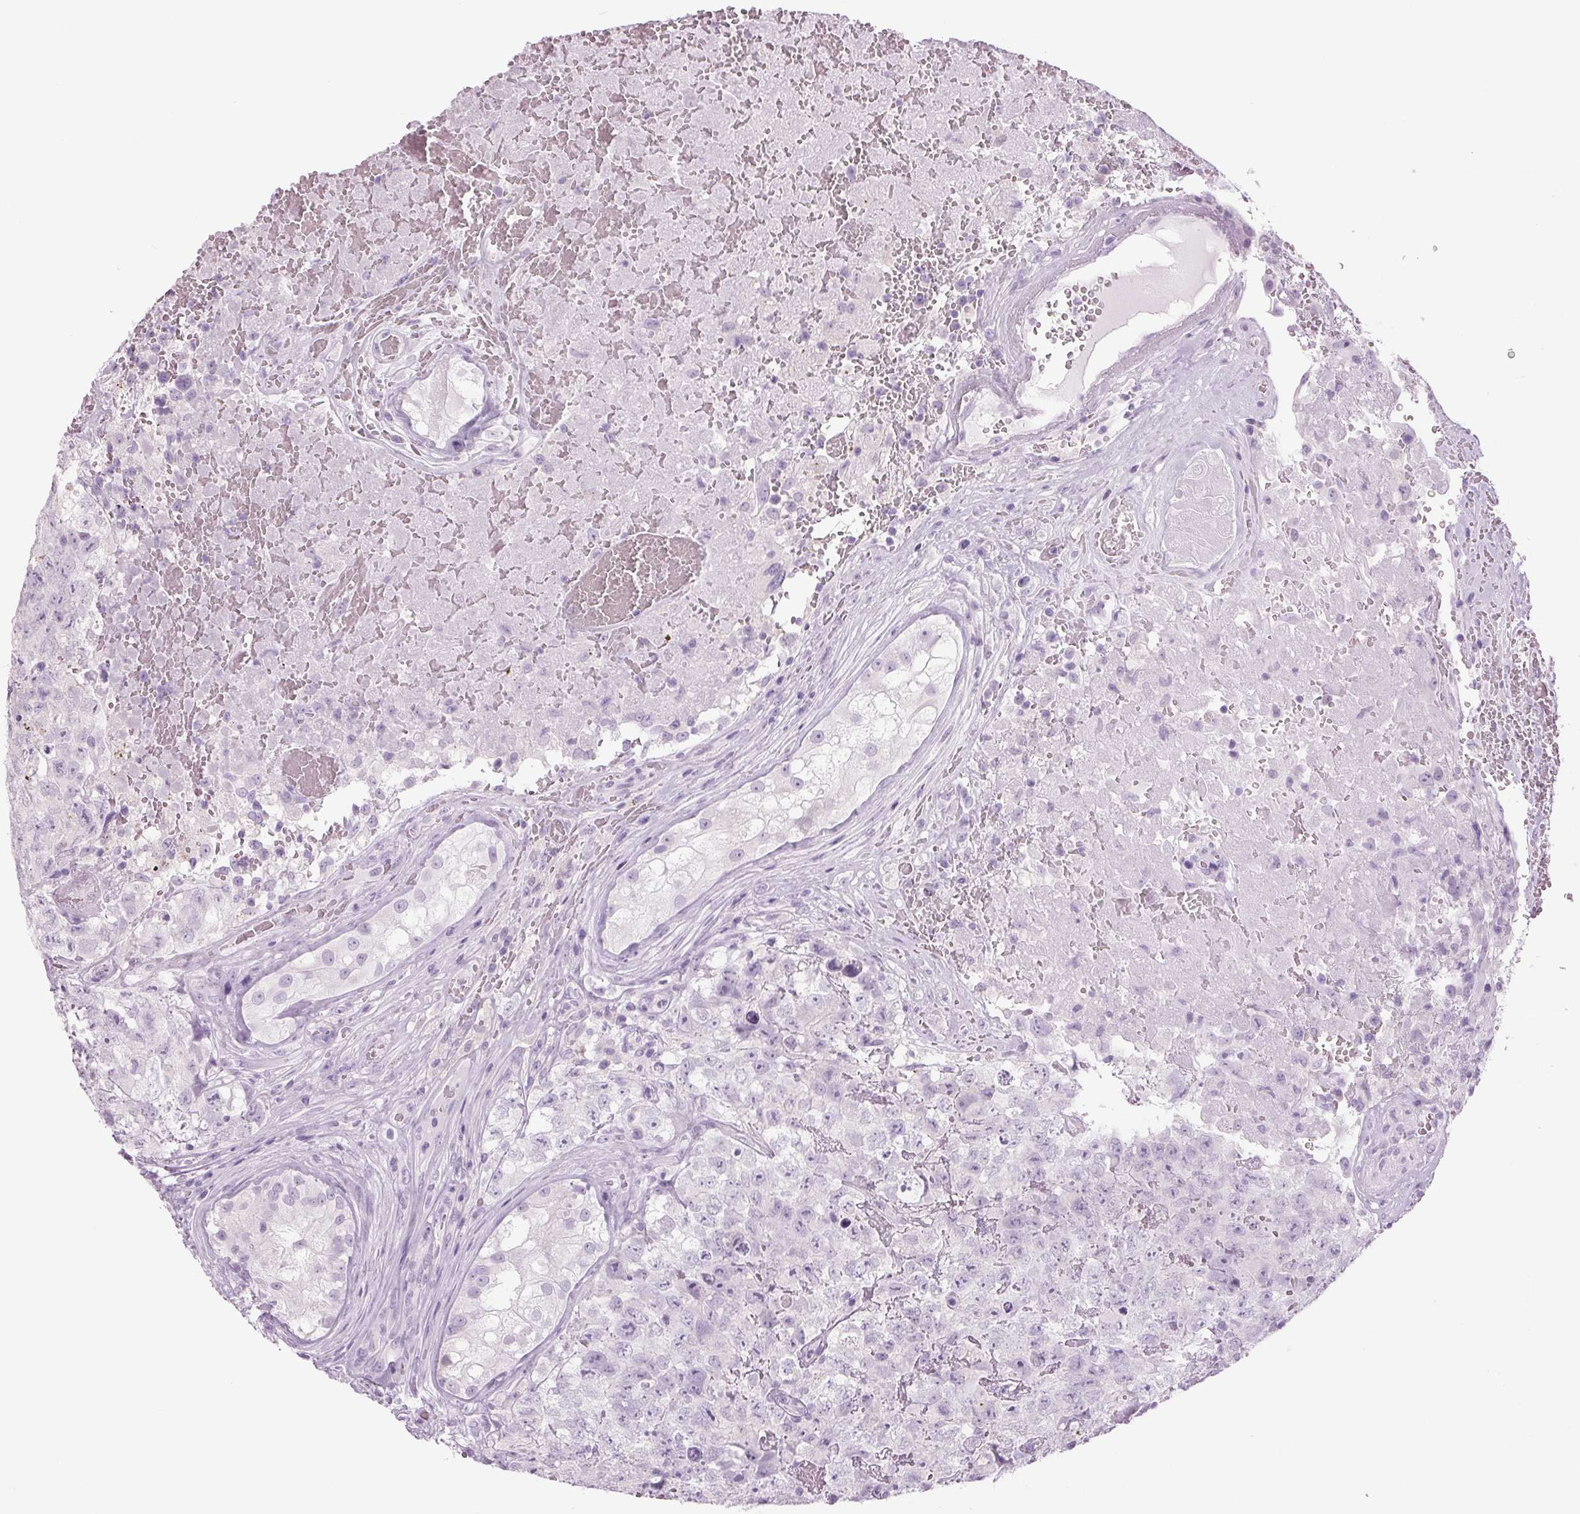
{"staining": {"intensity": "negative", "quantity": "none", "location": "none"}, "tissue": "testis cancer", "cell_type": "Tumor cells", "image_type": "cancer", "snomed": [{"axis": "morphology", "description": "Carcinoma, Embryonal, NOS"}, {"axis": "topography", "description": "Testis"}], "caption": "Testis cancer (embryonal carcinoma) was stained to show a protein in brown. There is no significant positivity in tumor cells.", "gene": "PPP1R1A", "patient": {"sex": "male", "age": 18}}